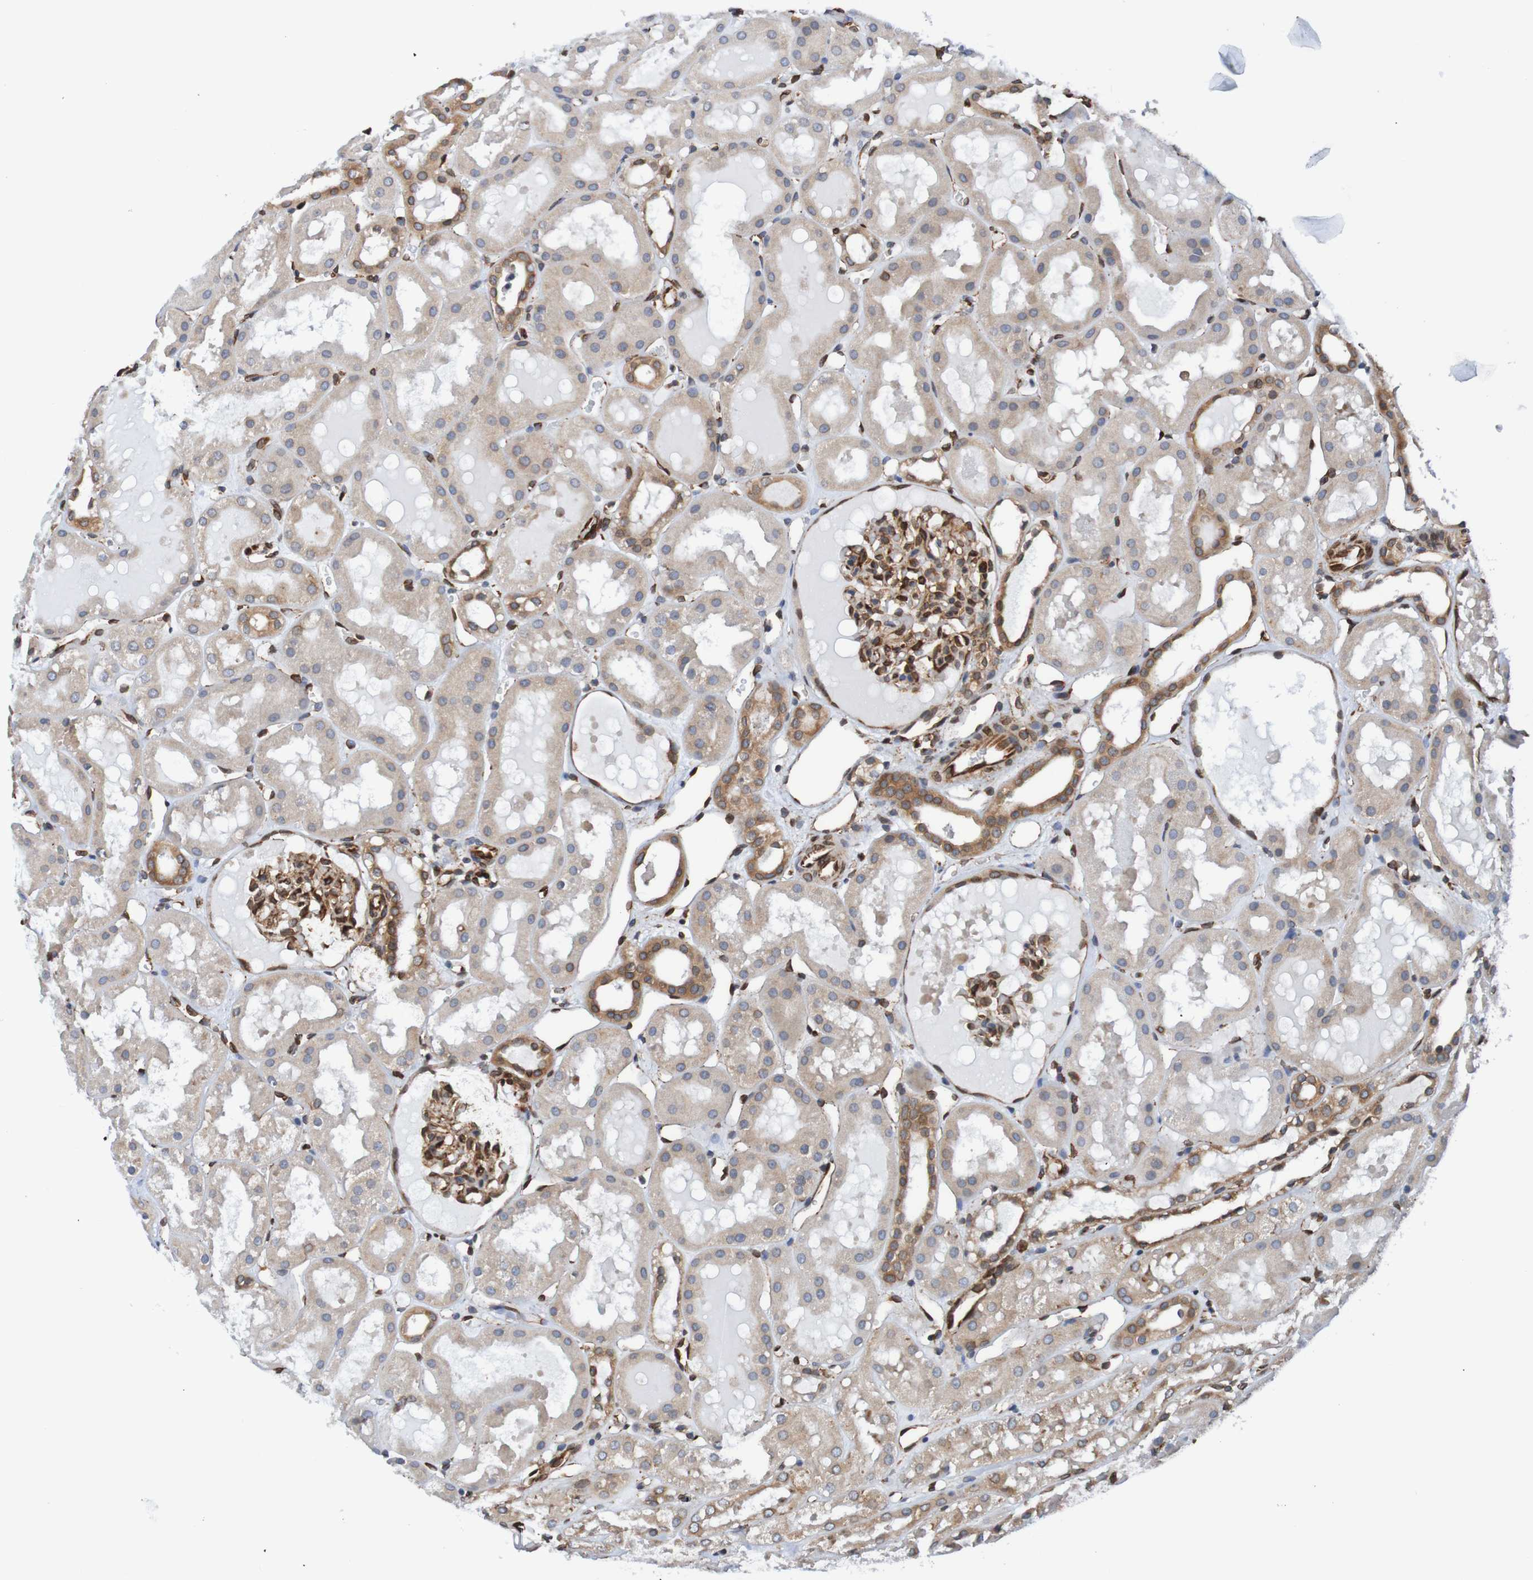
{"staining": {"intensity": "strong", "quantity": ">75%", "location": "cytoplasmic/membranous,nuclear"}, "tissue": "kidney", "cell_type": "Cells in glomeruli", "image_type": "normal", "snomed": [{"axis": "morphology", "description": "Normal tissue, NOS"}, {"axis": "topography", "description": "Kidney"}, {"axis": "topography", "description": "Urinary bladder"}], "caption": "IHC (DAB) staining of normal human kidney displays strong cytoplasmic/membranous,nuclear protein positivity in about >75% of cells in glomeruli.", "gene": "TMEM109", "patient": {"sex": "male", "age": 16}}